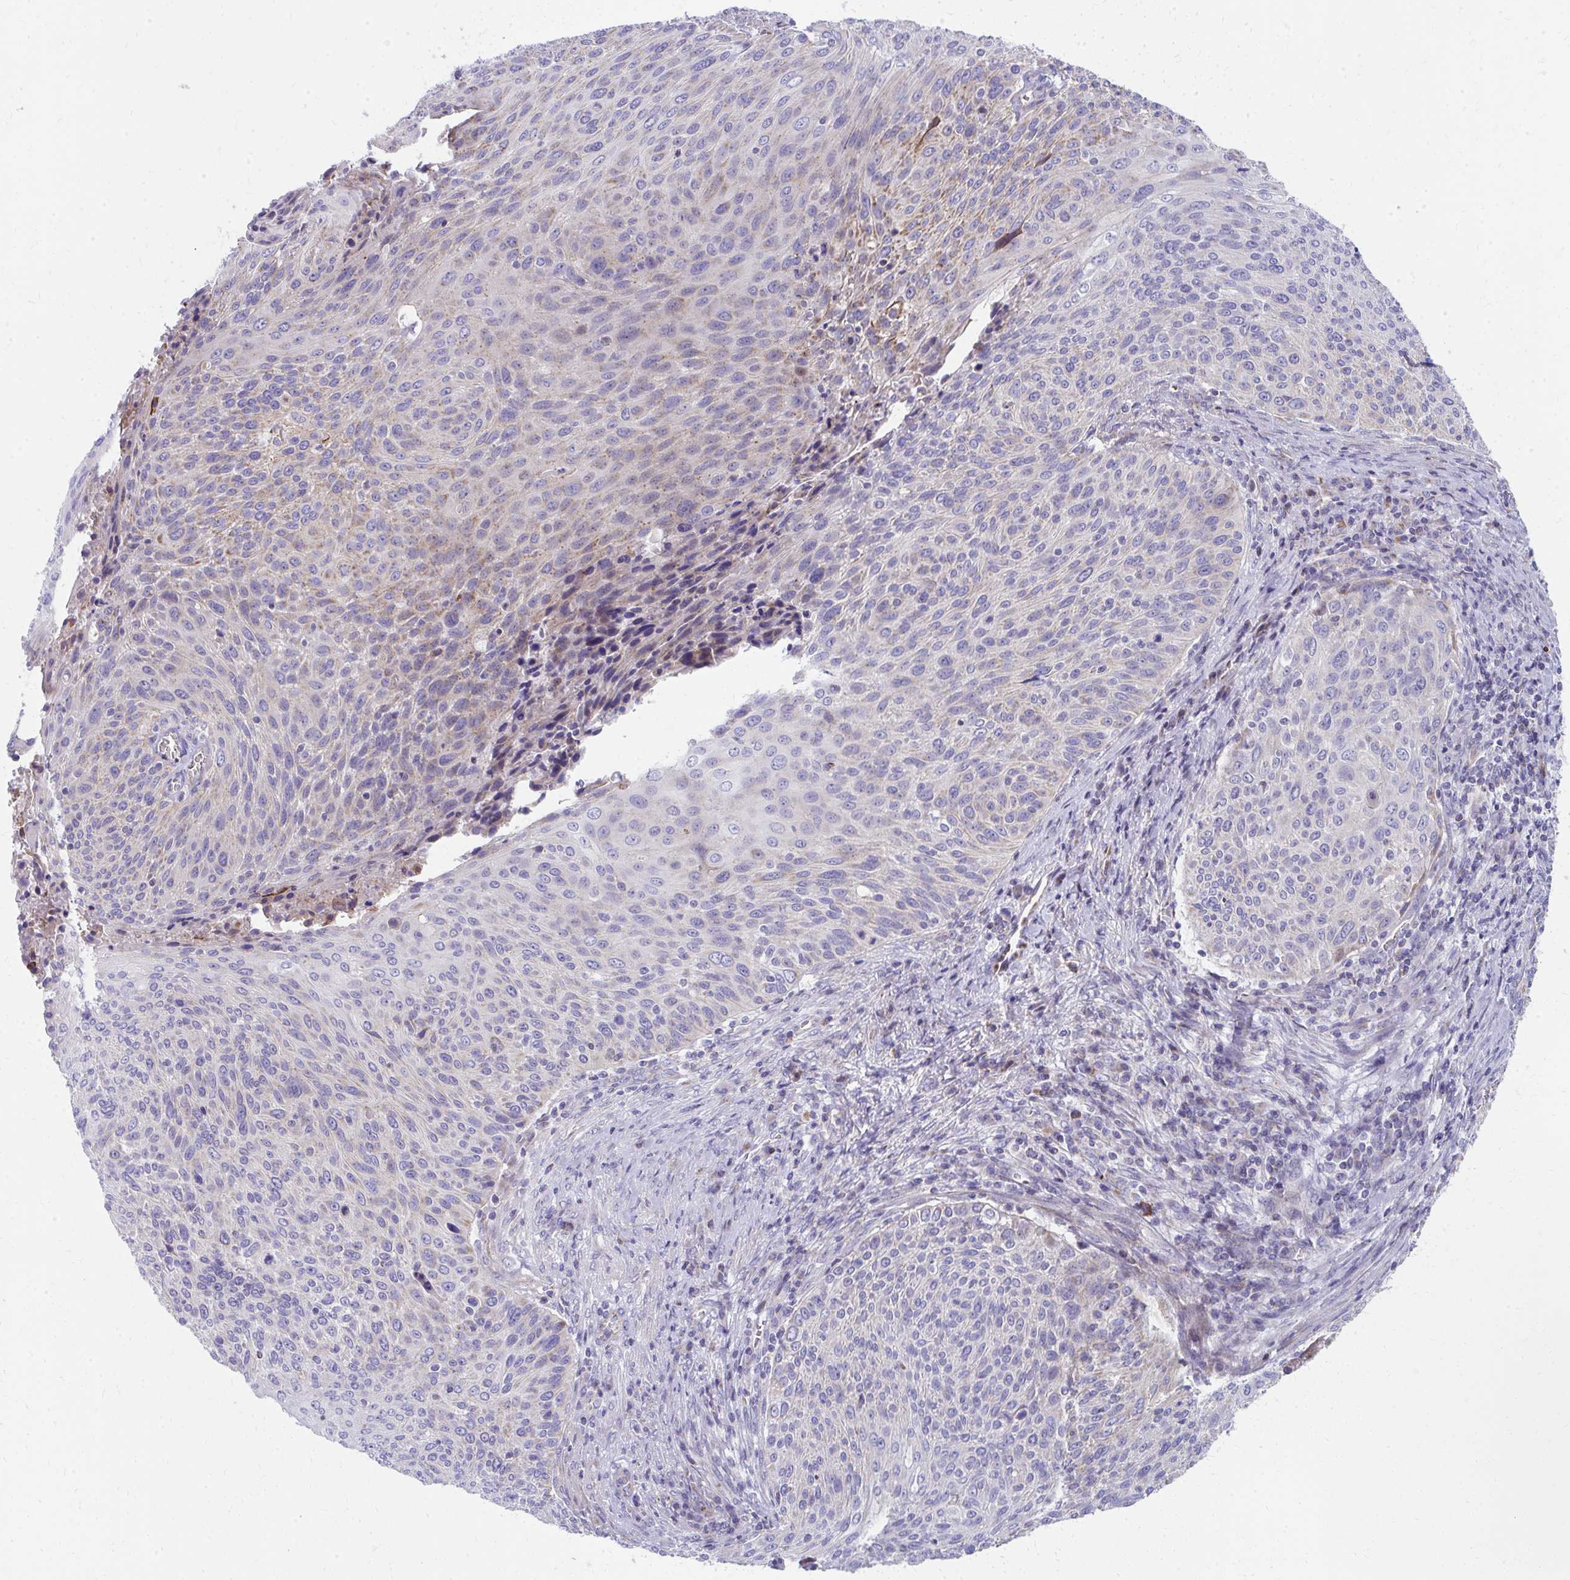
{"staining": {"intensity": "weak", "quantity": "<25%", "location": "cytoplasmic/membranous"}, "tissue": "cervical cancer", "cell_type": "Tumor cells", "image_type": "cancer", "snomed": [{"axis": "morphology", "description": "Squamous cell carcinoma, NOS"}, {"axis": "topography", "description": "Cervix"}], "caption": "This is an IHC photomicrograph of human cervical cancer. There is no positivity in tumor cells.", "gene": "IL37", "patient": {"sex": "female", "age": 31}}